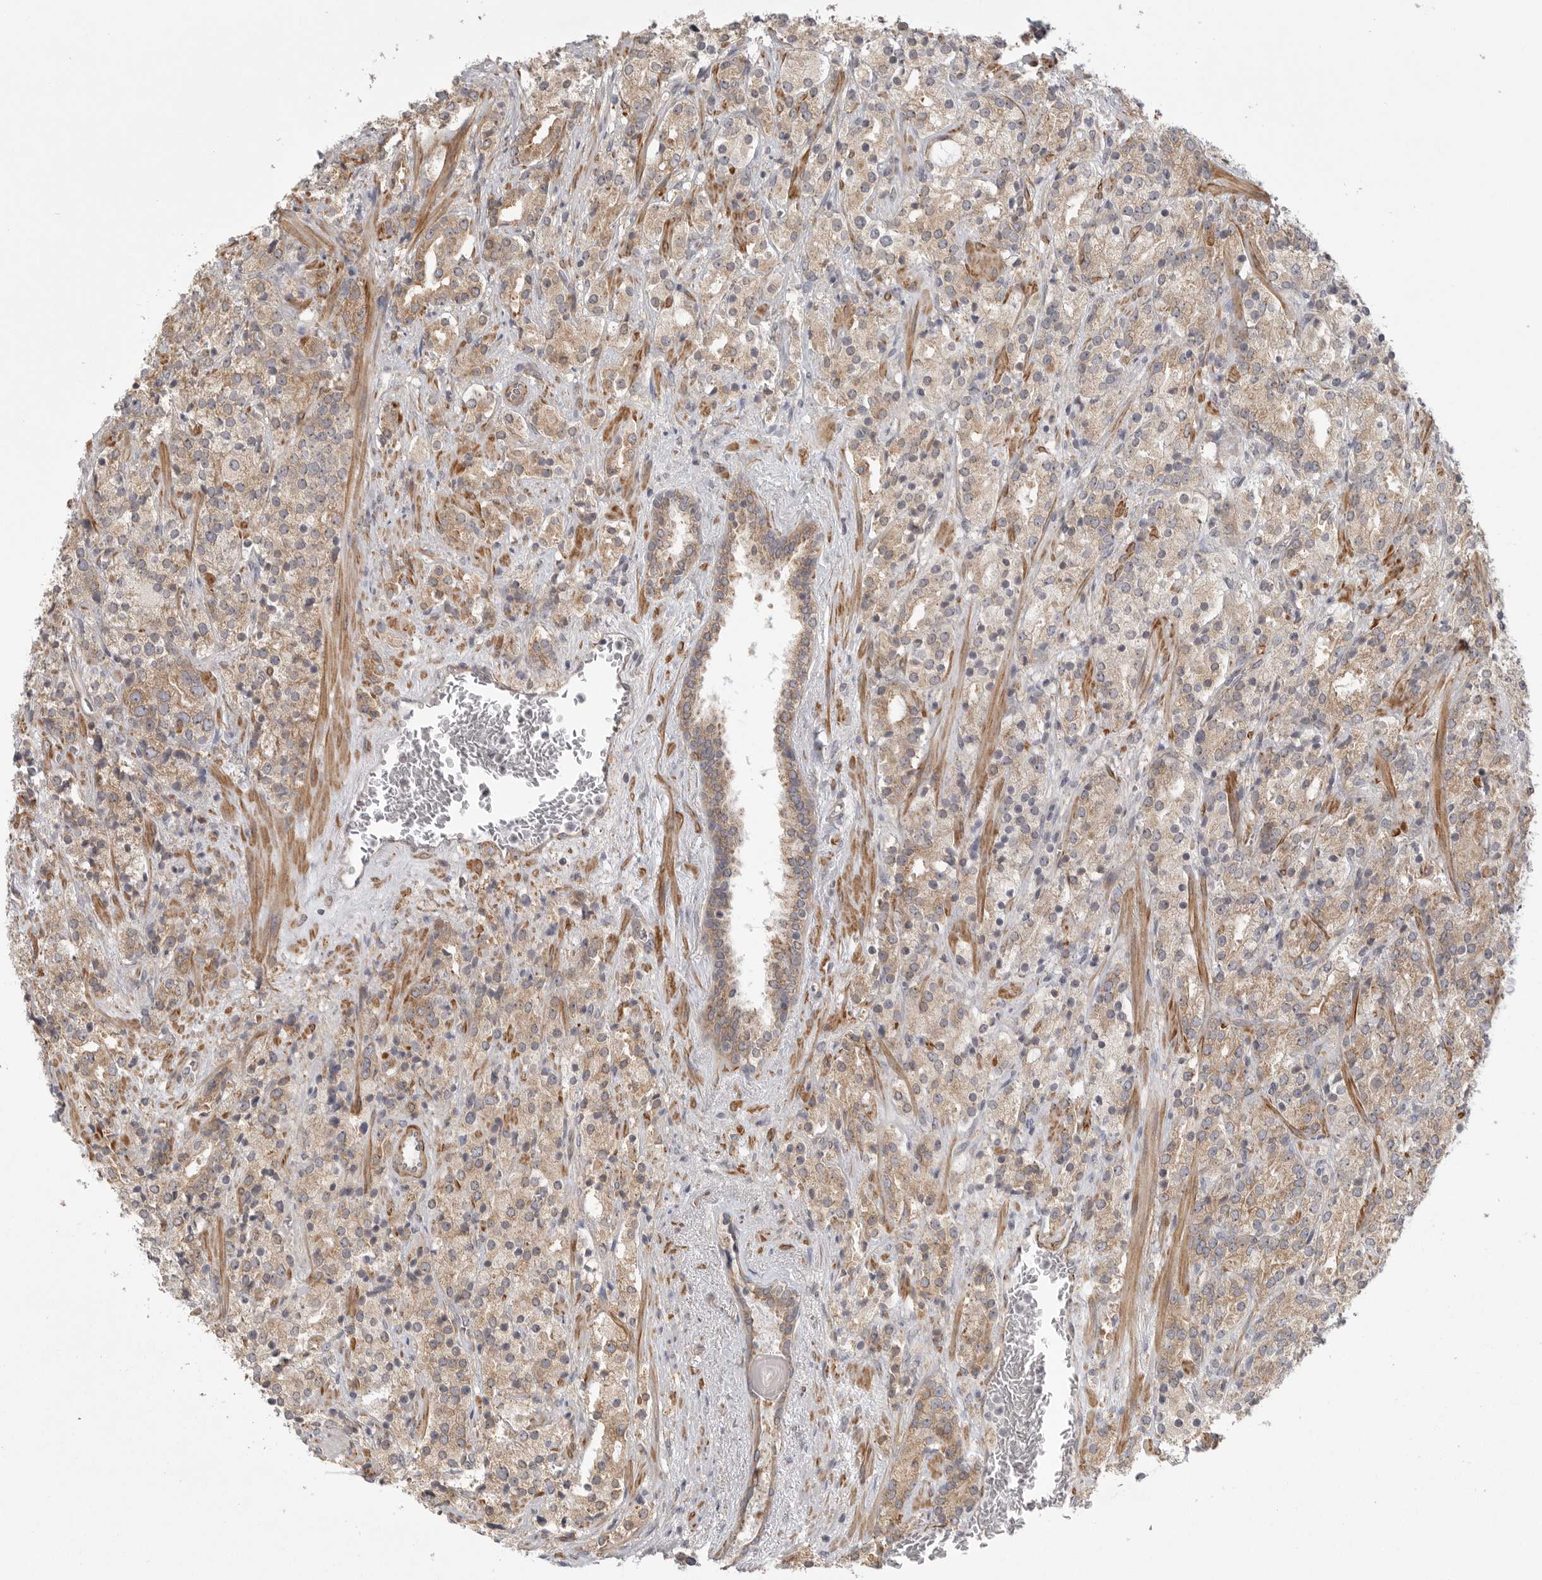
{"staining": {"intensity": "weak", "quantity": ">75%", "location": "cytoplasmic/membranous"}, "tissue": "prostate cancer", "cell_type": "Tumor cells", "image_type": "cancer", "snomed": [{"axis": "morphology", "description": "Adenocarcinoma, High grade"}, {"axis": "topography", "description": "Prostate"}], "caption": "Adenocarcinoma (high-grade) (prostate) was stained to show a protein in brown. There is low levels of weak cytoplasmic/membranous staining in about >75% of tumor cells.", "gene": "CERS2", "patient": {"sex": "male", "age": 71}}